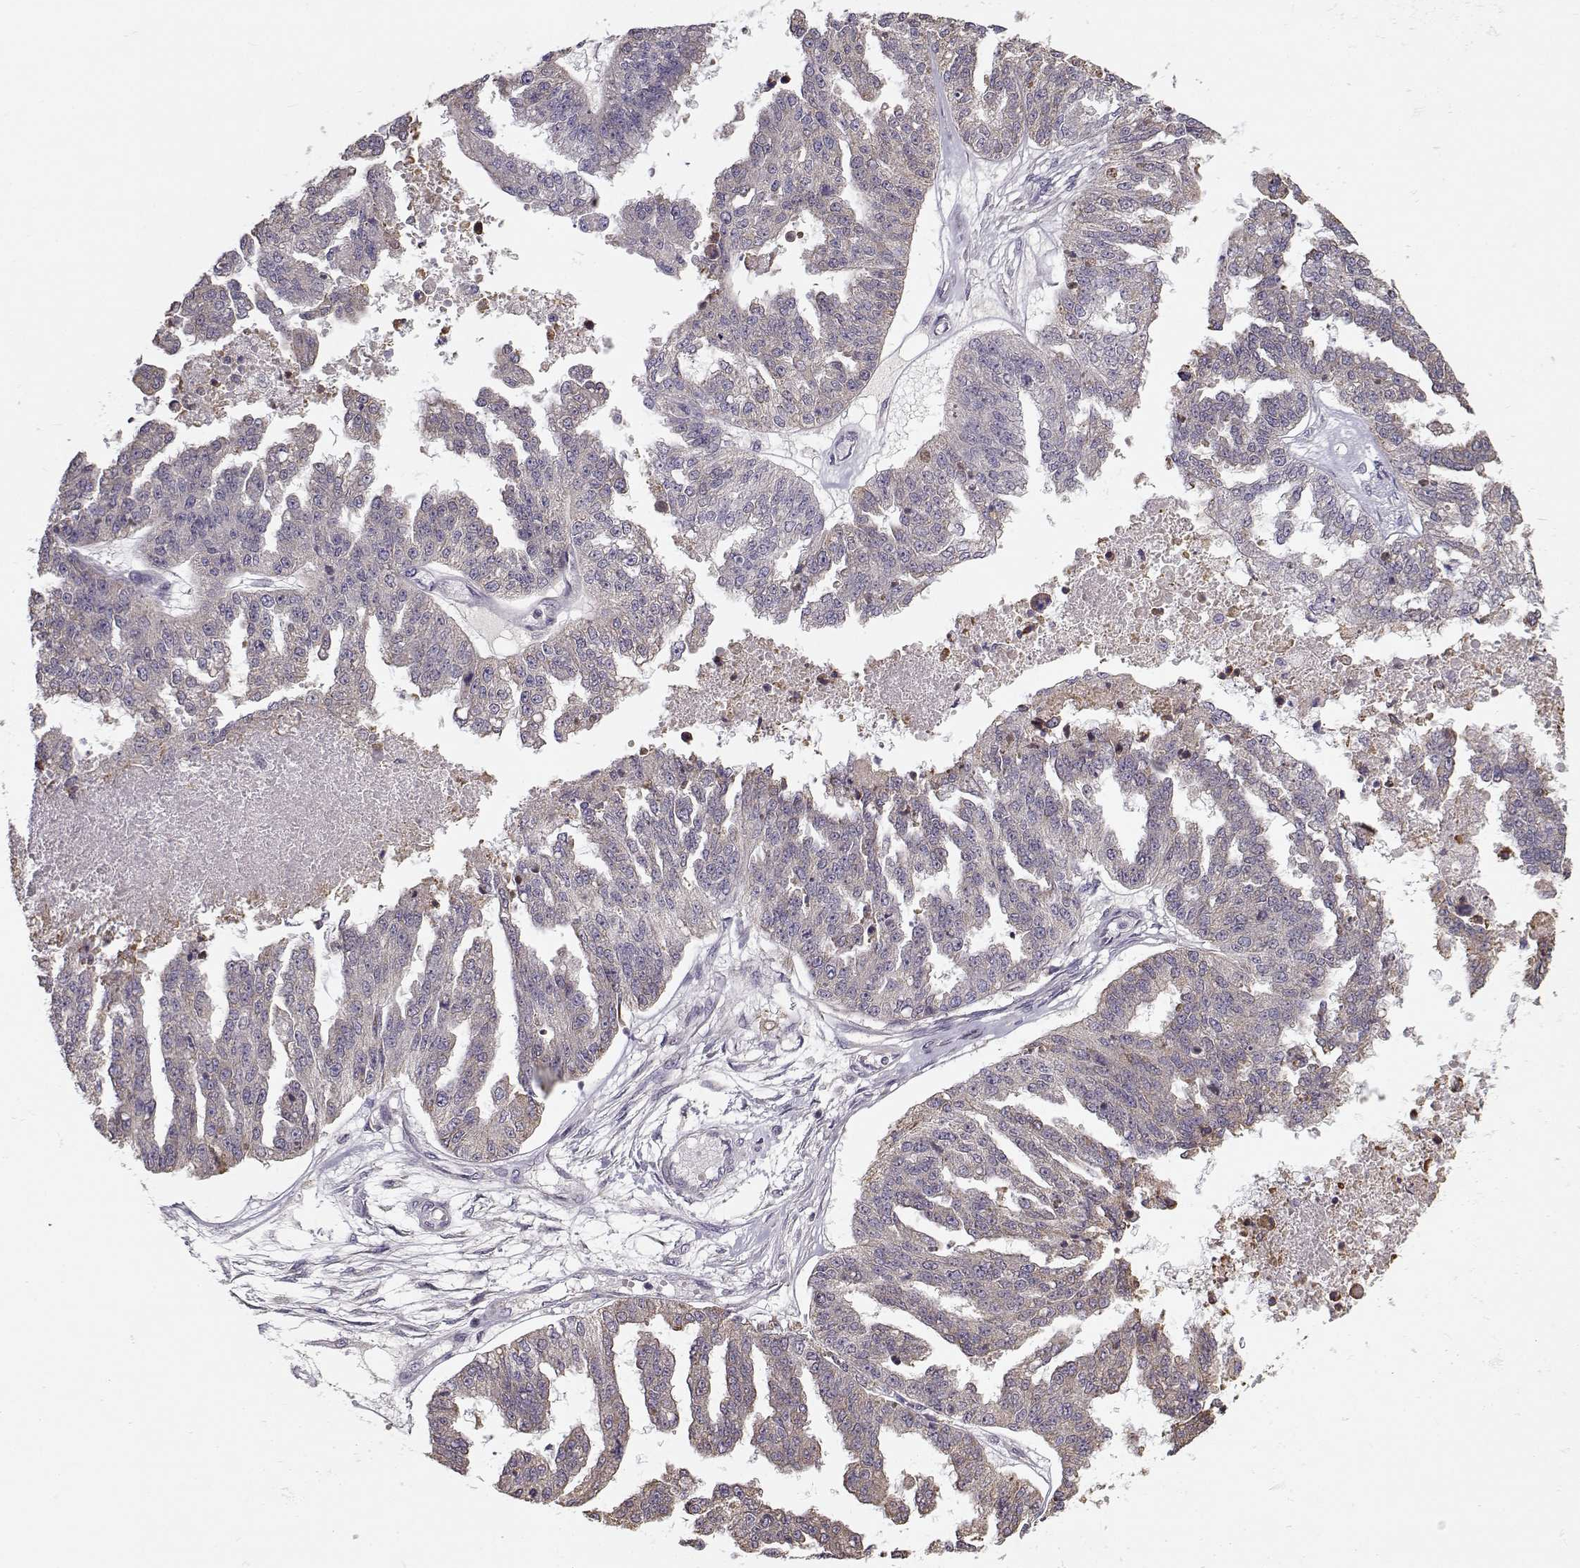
{"staining": {"intensity": "negative", "quantity": "none", "location": "none"}, "tissue": "ovarian cancer", "cell_type": "Tumor cells", "image_type": "cancer", "snomed": [{"axis": "morphology", "description": "Cystadenocarcinoma, serous, NOS"}, {"axis": "topography", "description": "Ovary"}], "caption": "Immunohistochemistry (IHC) of human ovarian serous cystadenocarcinoma shows no positivity in tumor cells. (Immunohistochemistry (IHC), brightfield microscopy, high magnification).", "gene": "ENTPD8", "patient": {"sex": "female", "age": 58}}